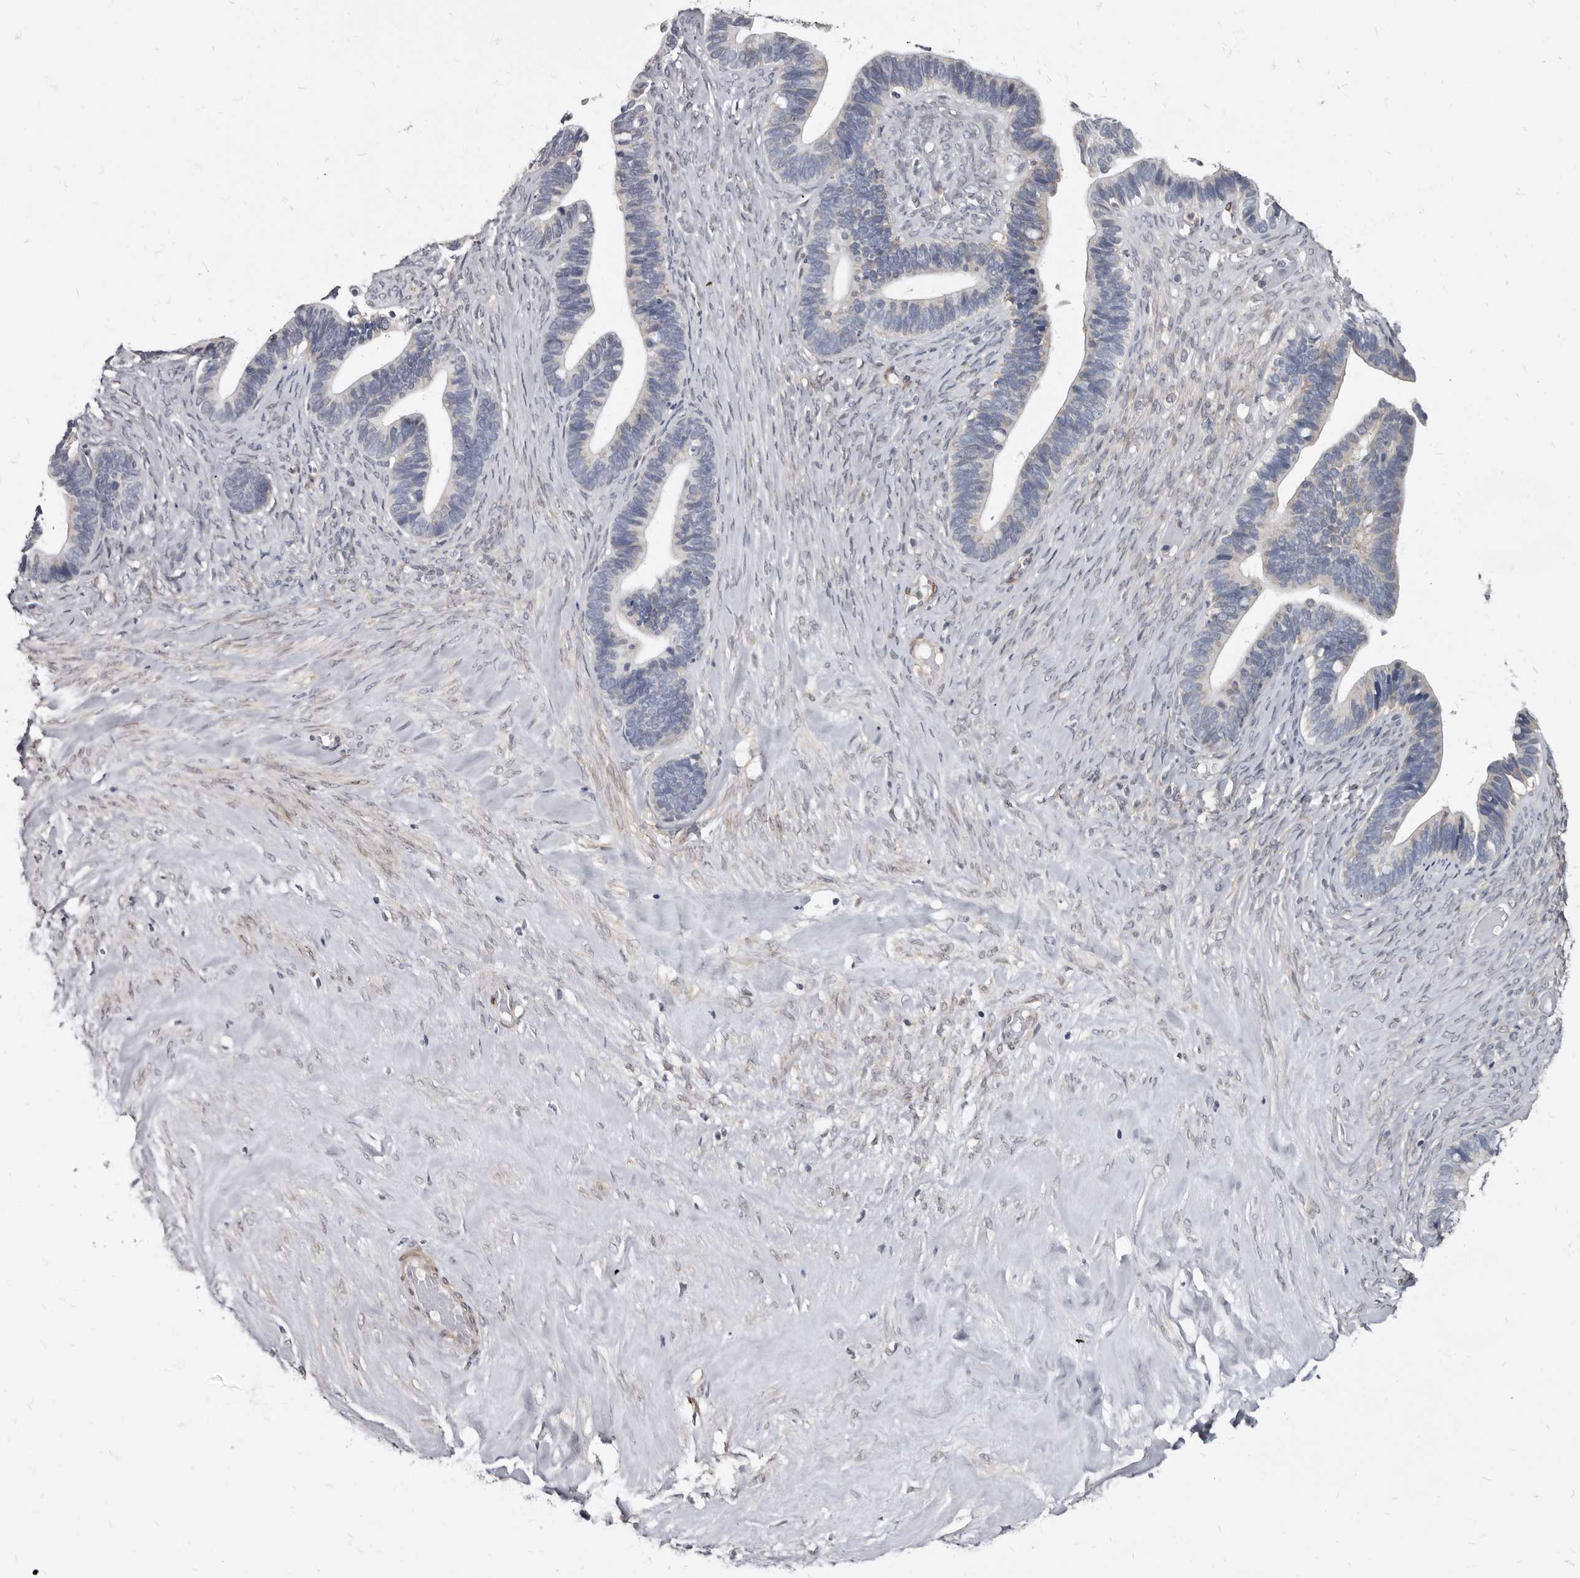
{"staining": {"intensity": "negative", "quantity": "none", "location": "none"}, "tissue": "ovarian cancer", "cell_type": "Tumor cells", "image_type": "cancer", "snomed": [{"axis": "morphology", "description": "Cystadenocarcinoma, serous, NOS"}, {"axis": "topography", "description": "Ovary"}], "caption": "Immunohistochemistry (IHC) of human serous cystadenocarcinoma (ovarian) shows no staining in tumor cells.", "gene": "MRGPRF", "patient": {"sex": "female", "age": 56}}